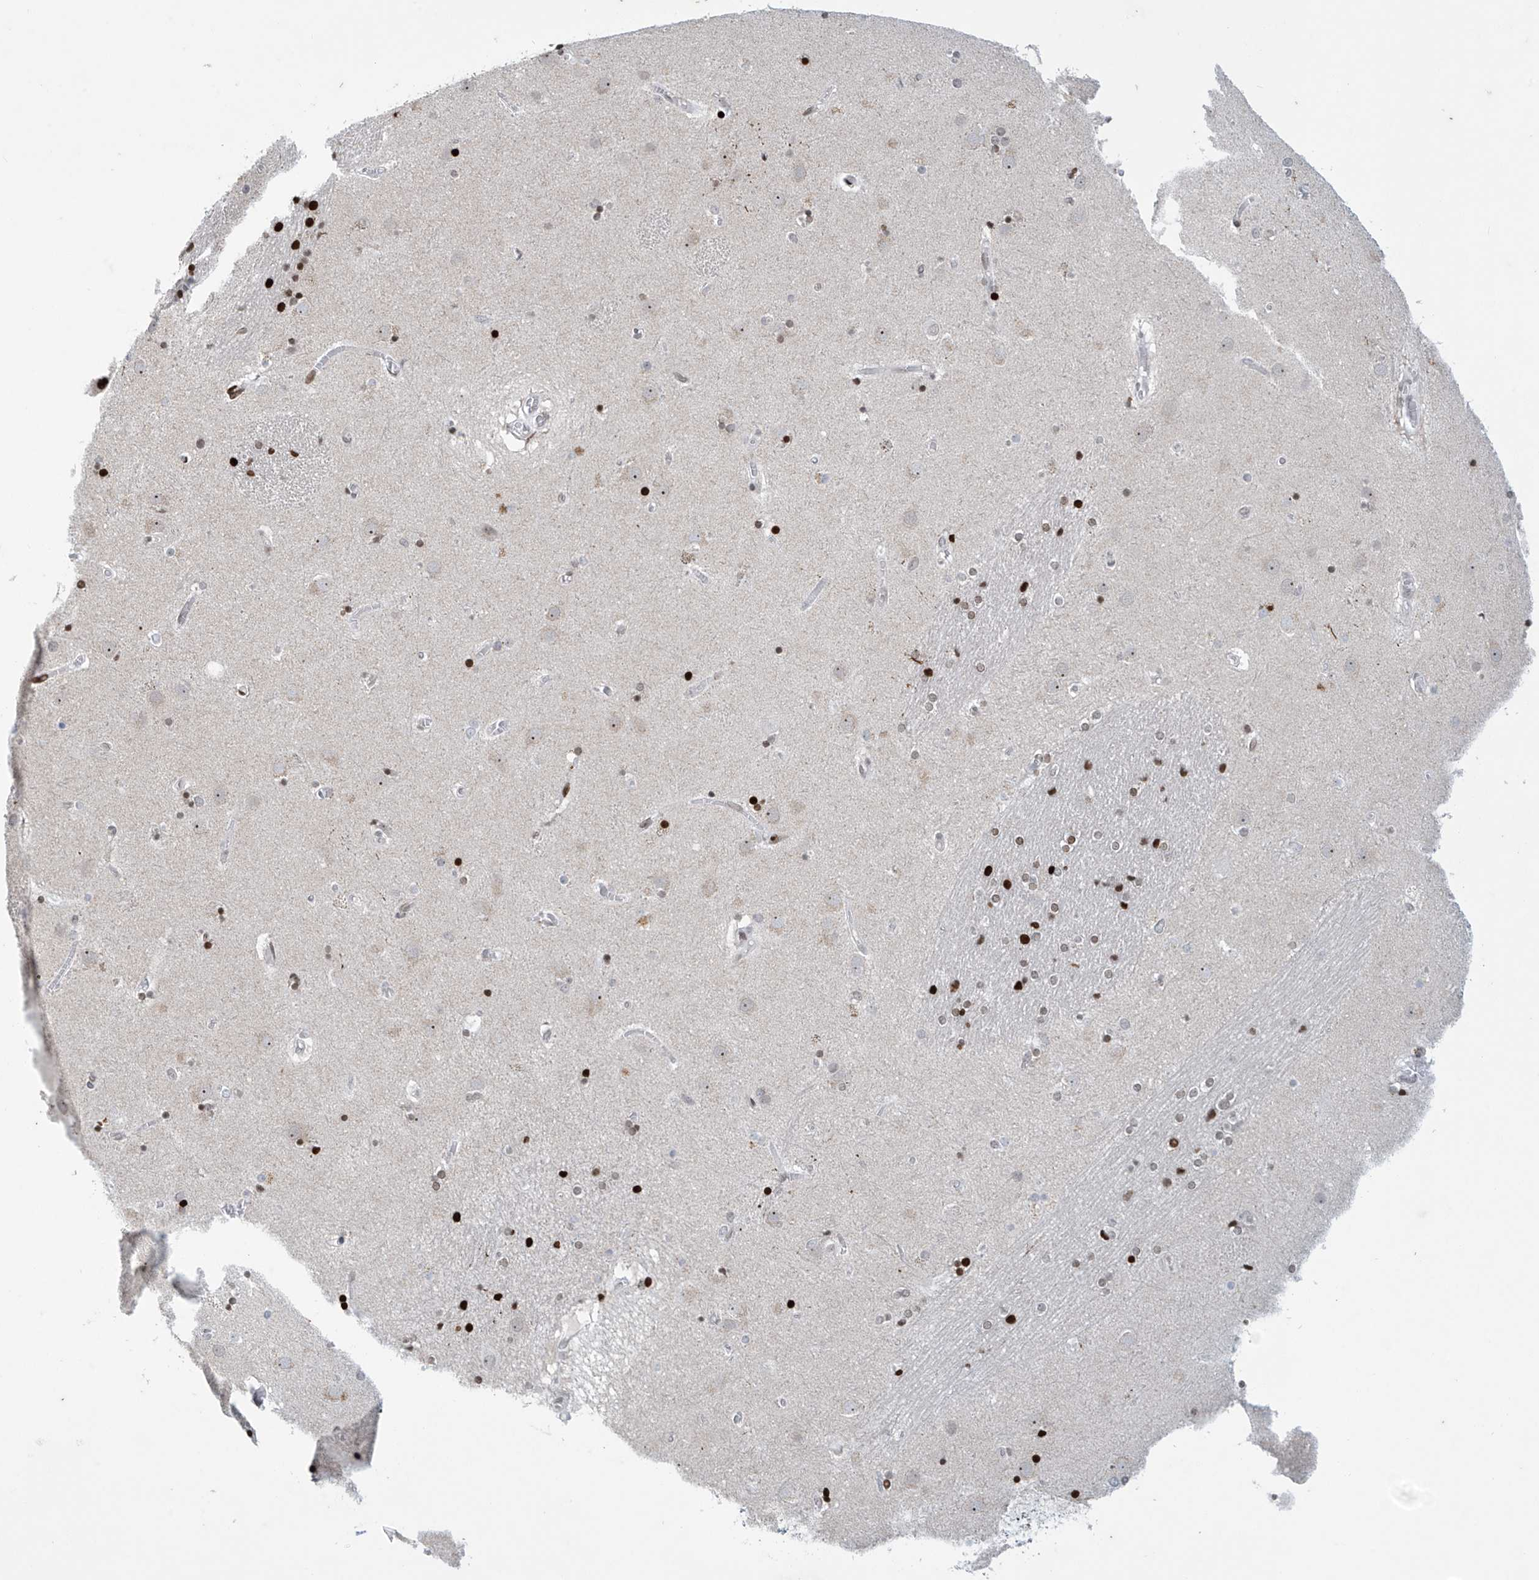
{"staining": {"intensity": "strong", "quantity": "25%-75%", "location": "nuclear"}, "tissue": "caudate", "cell_type": "Glial cells", "image_type": "normal", "snomed": [{"axis": "morphology", "description": "Normal tissue, NOS"}, {"axis": "topography", "description": "Lateral ventricle wall"}], "caption": "Caudate stained with a brown dye displays strong nuclear positive staining in approximately 25%-75% of glial cells.", "gene": "RFX7", "patient": {"sex": "male", "age": 70}}